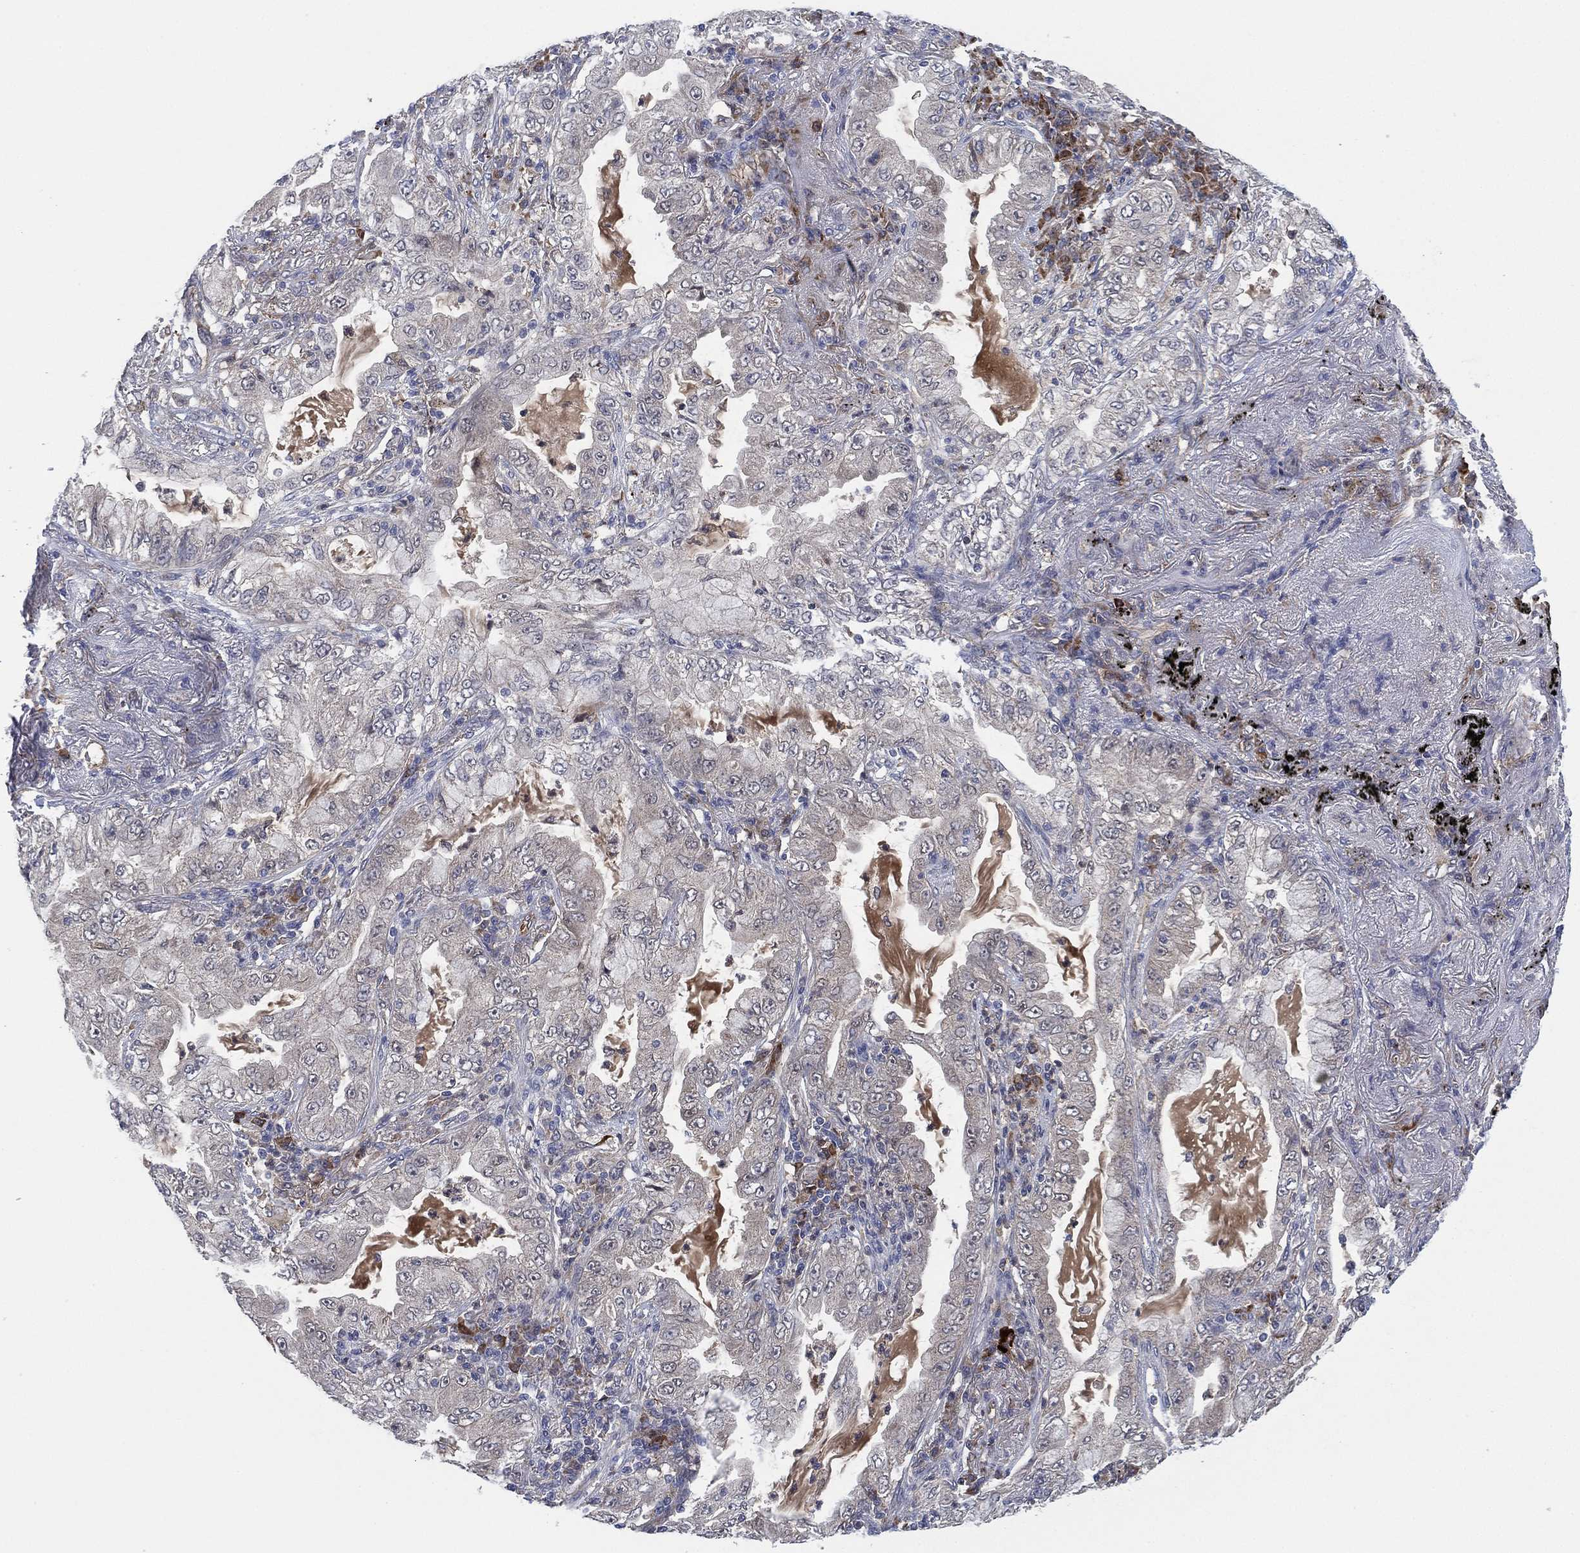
{"staining": {"intensity": "negative", "quantity": "none", "location": "none"}, "tissue": "lung cancer", "cell_type": "Tumor cells", "image_type": "cancer", "snomed": [{"axis": "morphology", "description": "Adenocarcinoma, NOS"}, {"axis": "topography", "description": "Lung"}], "caption": "IHC of human lung cancer exhibits no staining in tumor cells. The staining is performed using DAB brown chromogen with nuclei counter-stained in using hematoxylin.", "gene": "FES", "patient": {"sex": "female", "age": 73}}